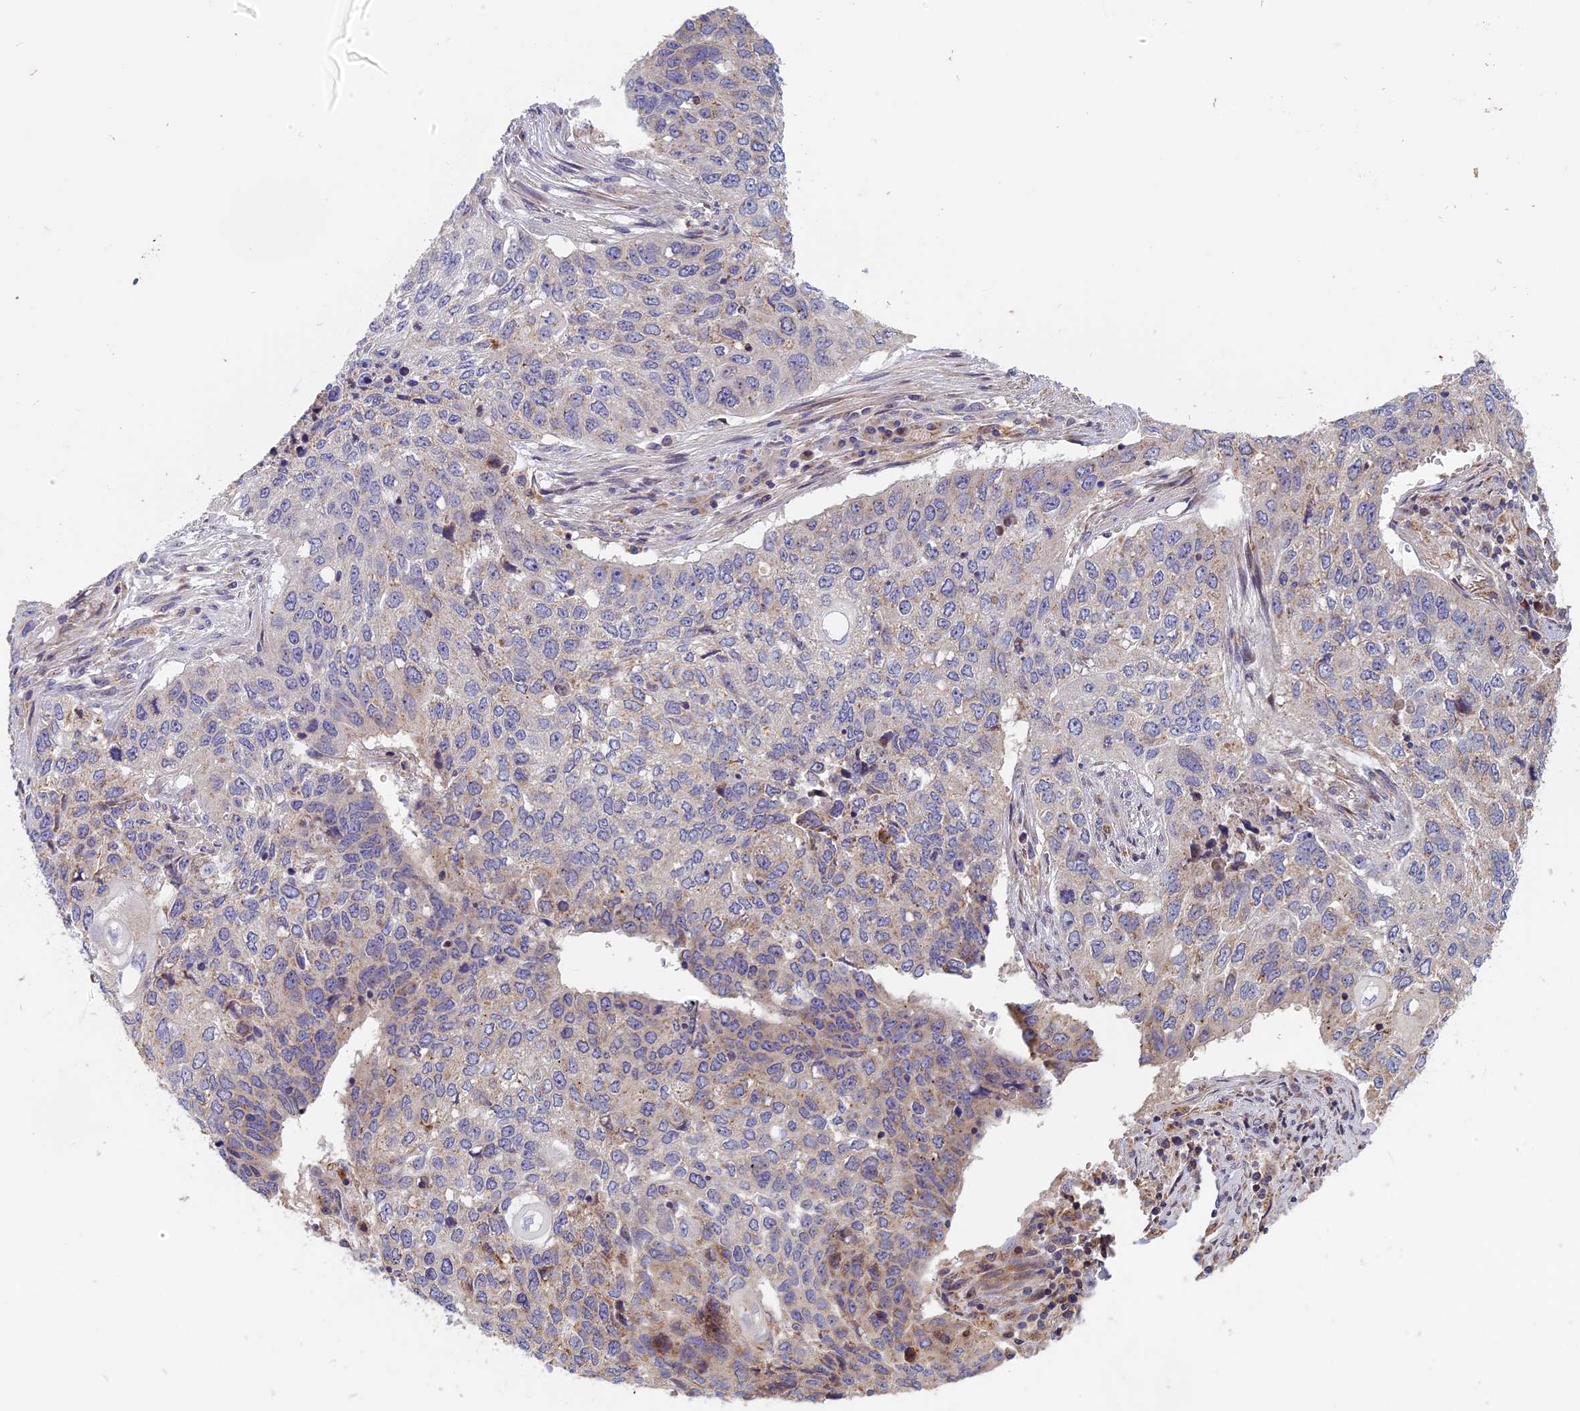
{"staining": {"intensity": "negative", "quantity": "none", "location": "none"}, "tissue": "lung cancer", "cell_type": "Tumor cells", "image_type": "cancer", "snomed": [{"axis": "morphology", "description": "Squamous cell carcinoma, NOS"}, {"axis": "topography", "description": "Lung"}], "caption": "DAB (3,3'-diaminobenzidine) immunohistochemical staining of lung cancer (squamous cell carcinoma) reveals no significant staining in tumor cells.", "gene": "EDAR", "patient": {"sex": "female", "age": 63}}